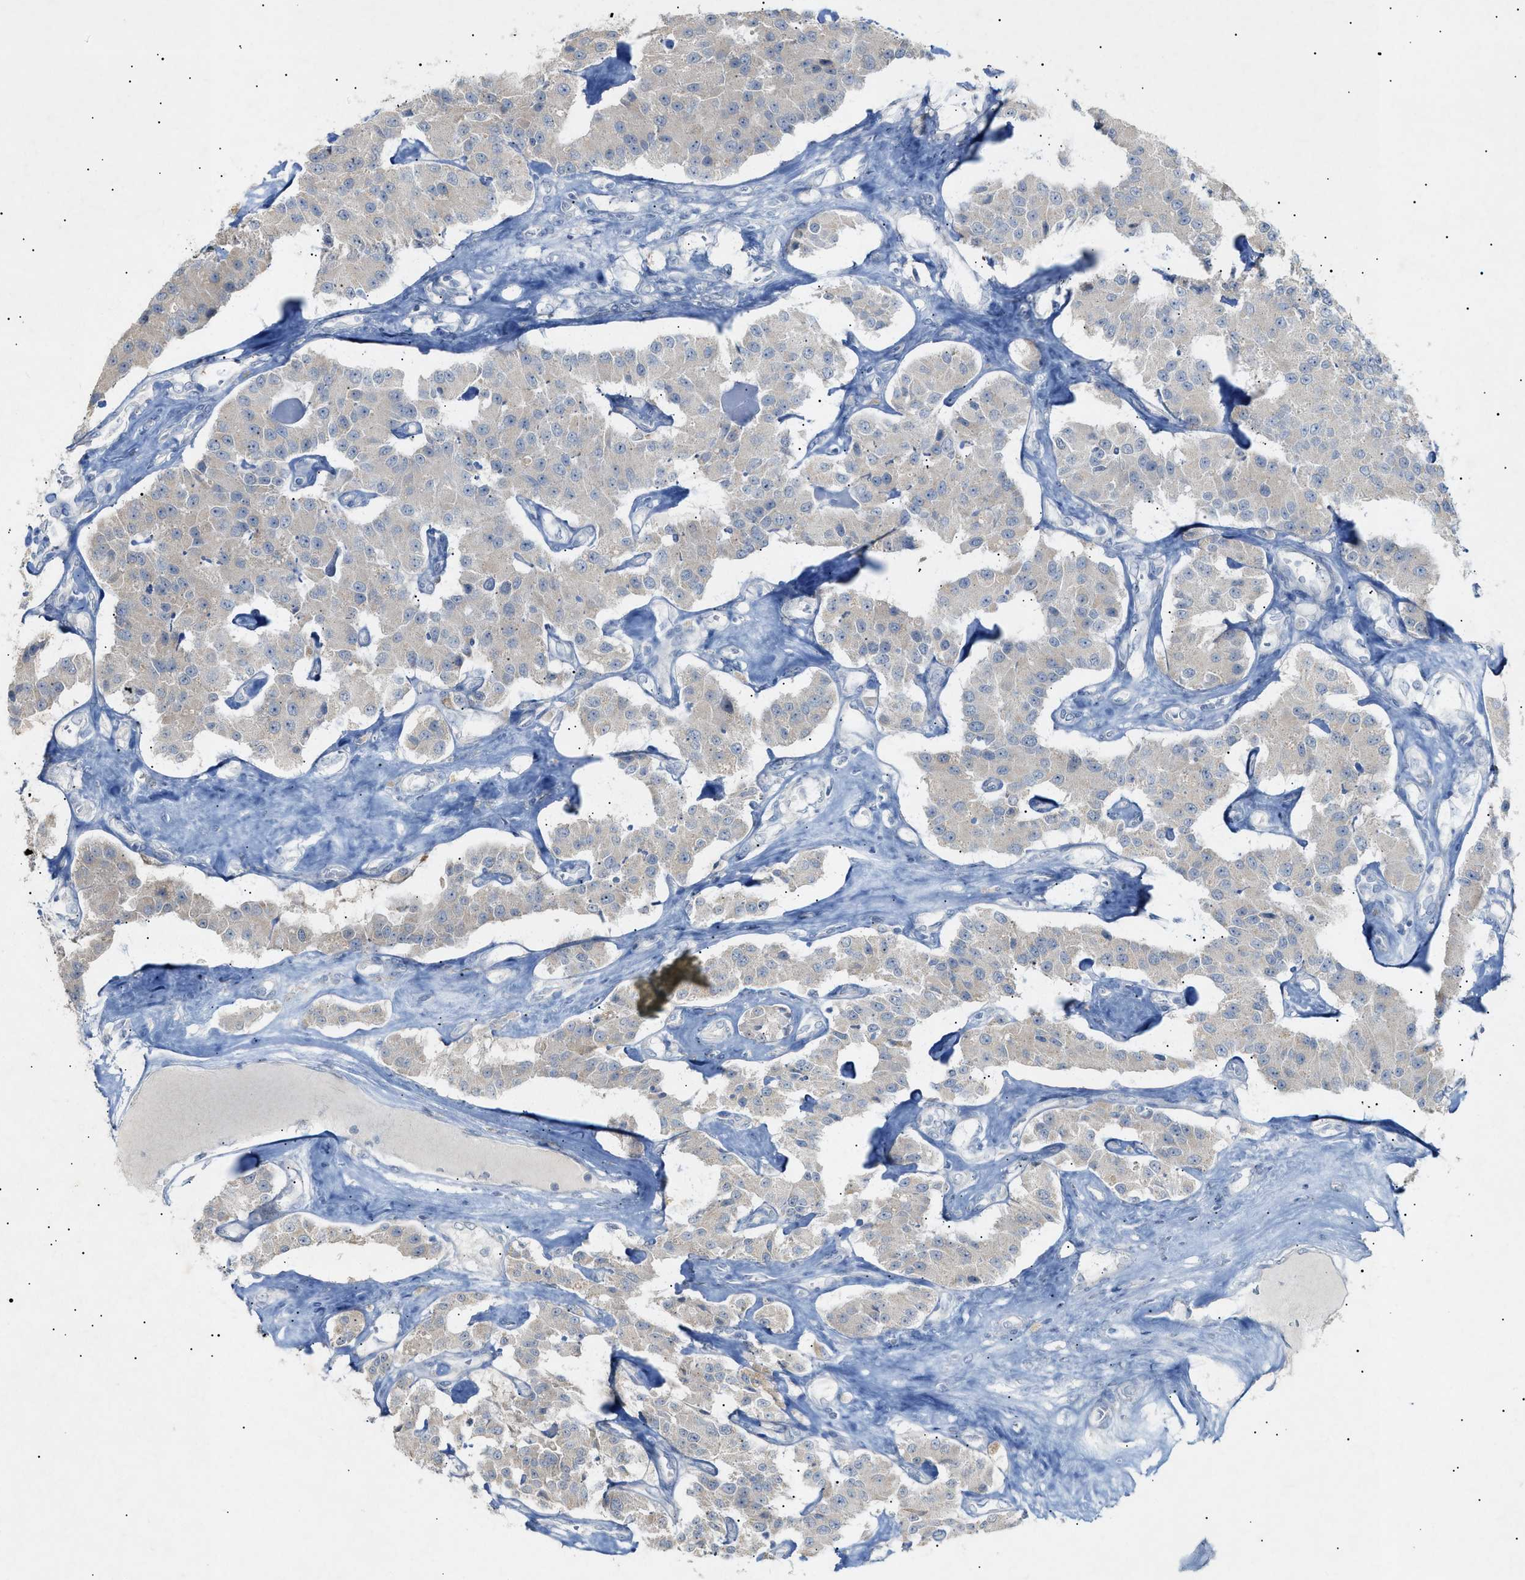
{"staining": {"intensity": "negative", "quantity": "none", "location": "none"}, "tissue": "carcinoid", "cell_type": "Tumor cells", "image_type": "cancer", "snomed": [{"axis": "morphology", "description": "Carcinoid, malignant, NOS"}, {"axis": "topography", "description": "Pancreas"}], "caption": "Human carcinoid (malignant) stained for a protein using immunohistochemistry (IHC) exhibits no positivity in tumor cells.", "gene": "SLC25A31", "patient": {"sex": "male", "age": 41}}